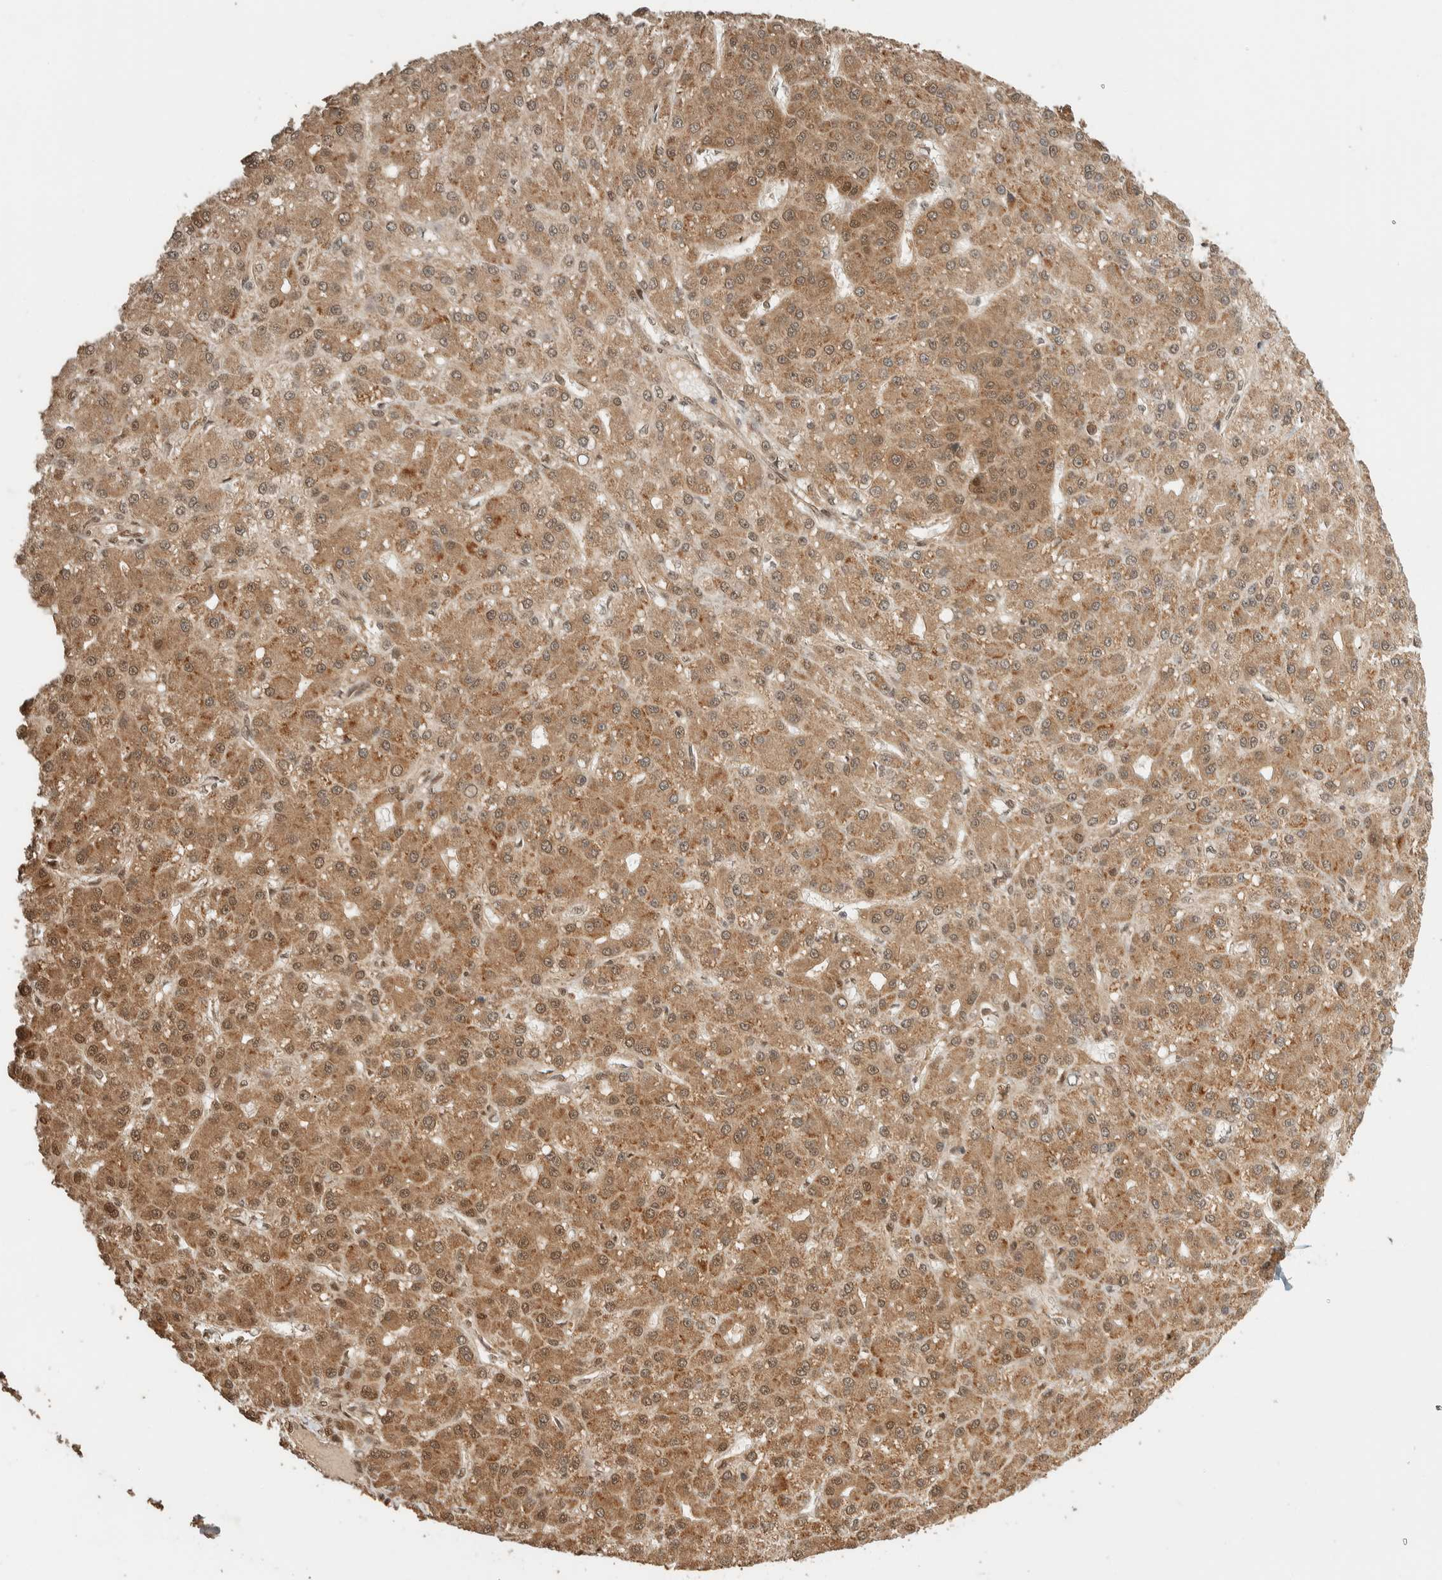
{"staining": {"intensity": "moderate", "quantity": ">75%", "location": "cytoplasmic/membranous,nuclear"}, "tissue": "liver cancer", "cell_type": "Tumor cells", "image_type": "cancer", "snomed": [{"axis": "morphology", "description": "Carcinoma, Hepatocellular, NOS"}, {"axis": "topography", "description": "Liver"}], "caption": "A histopathology image of human liver hepatocellular carcinoma stained for a protein reveals moderate cytoplasmic/membranous and nuclear brown staining in tumor cells. (IHC, brightfield microscopy, high magnification).", "gene": "ZBTB2", "patient": {"sex": "male", "age": 67}}